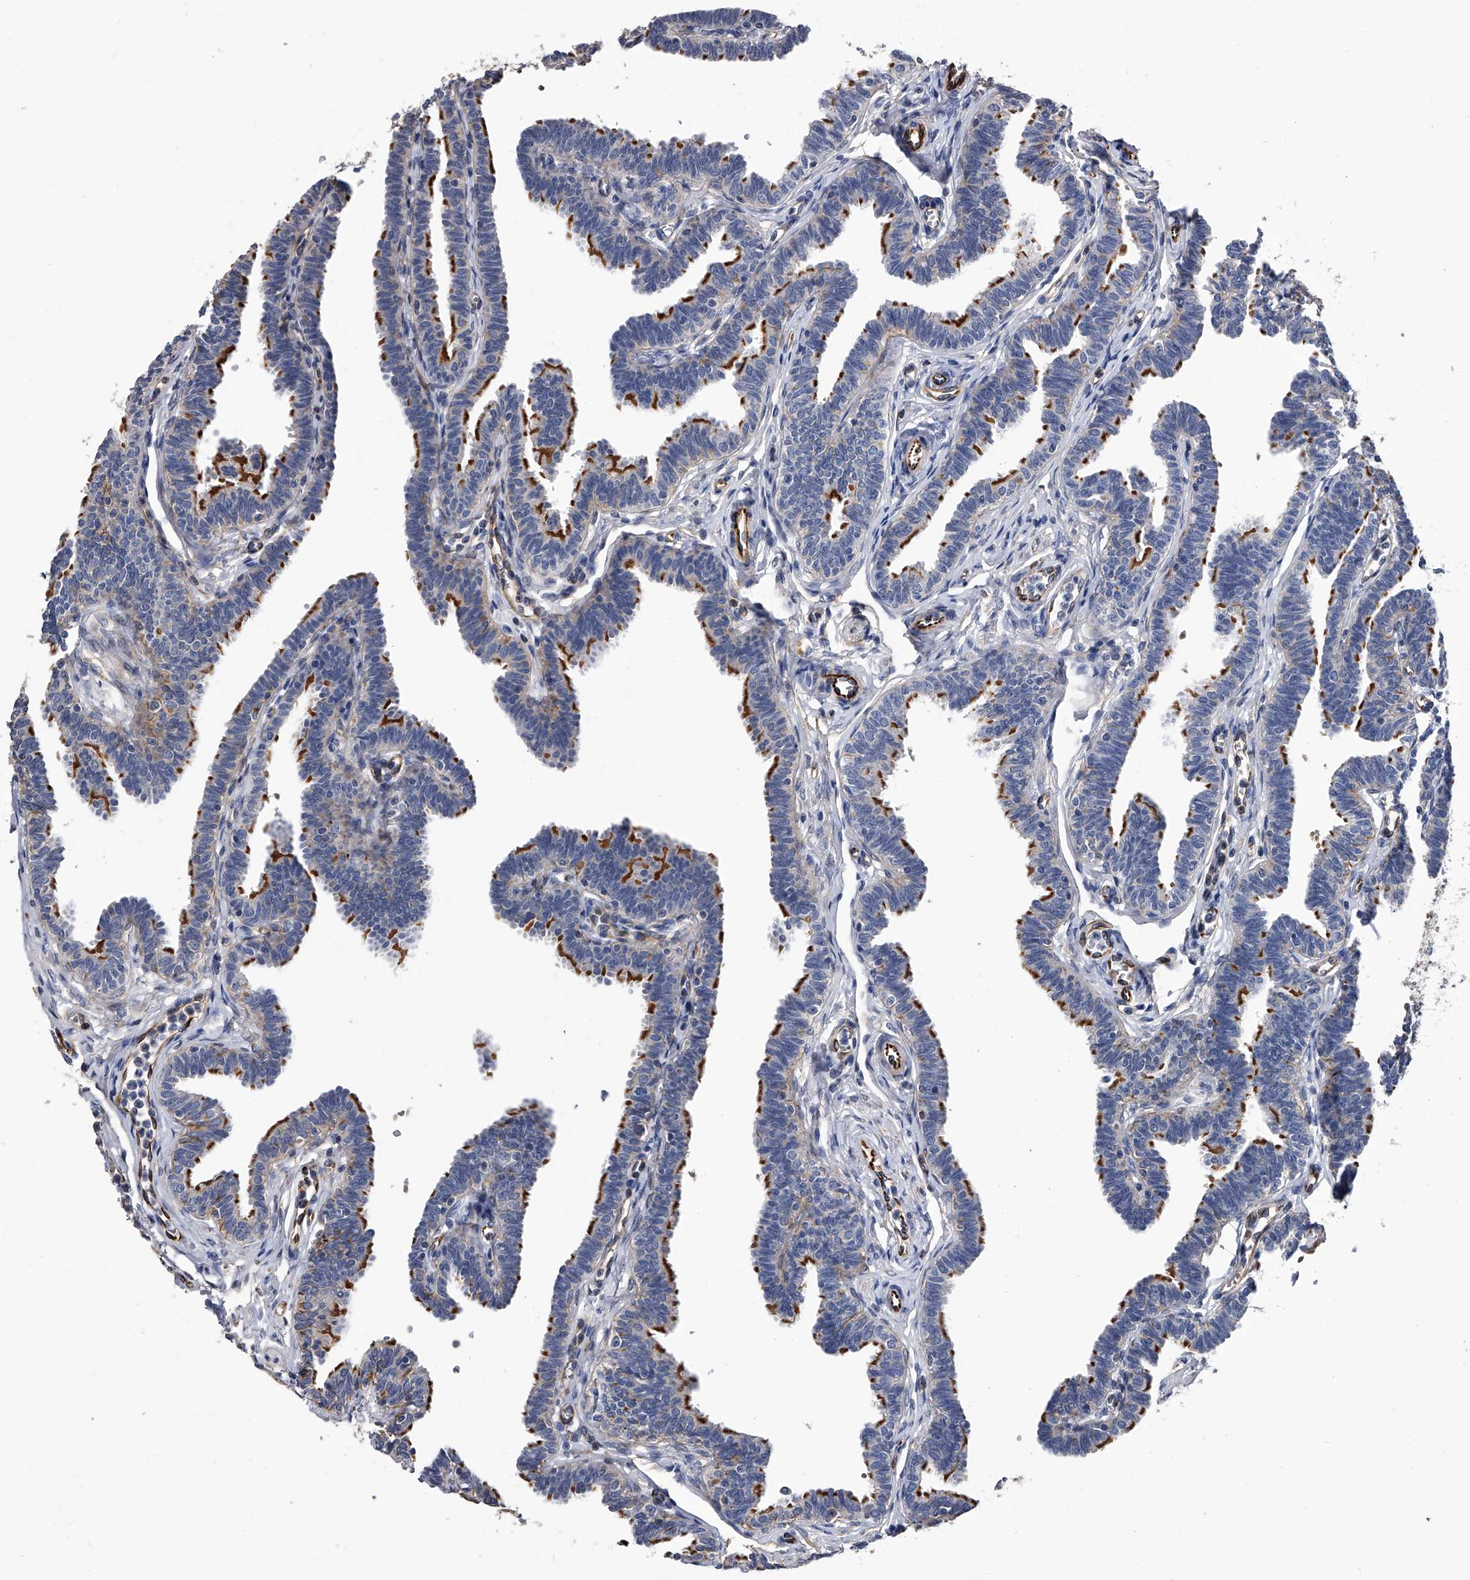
{"staining": {"intensity": "strong", "quantity": "25%-75%", "location": "cytoplasmic/membranous"}, "tissue": "fallopian tube", "cell_type": "Glandular cells", "image_type": "normal", "snomed": [{"axis": "morphology", "description": "Normal tissue, NOS"}, {"axis": "topography", "description": "Fallopian tube"}, {"axis": "topography", "description": "Ovary"}], "caption": "Protein staining of unremarkable fallopian tube exhibits strong cytoplasmic/membranous expression in about 25%-75% of glandular cells. The protein of interest is stained brown, and the nuclei are stained in blue (DAB IHC with brightfield microscopy, high magnification).", "gene": "EFCAB7", "patient": {"sex": "female", "age": 23}}